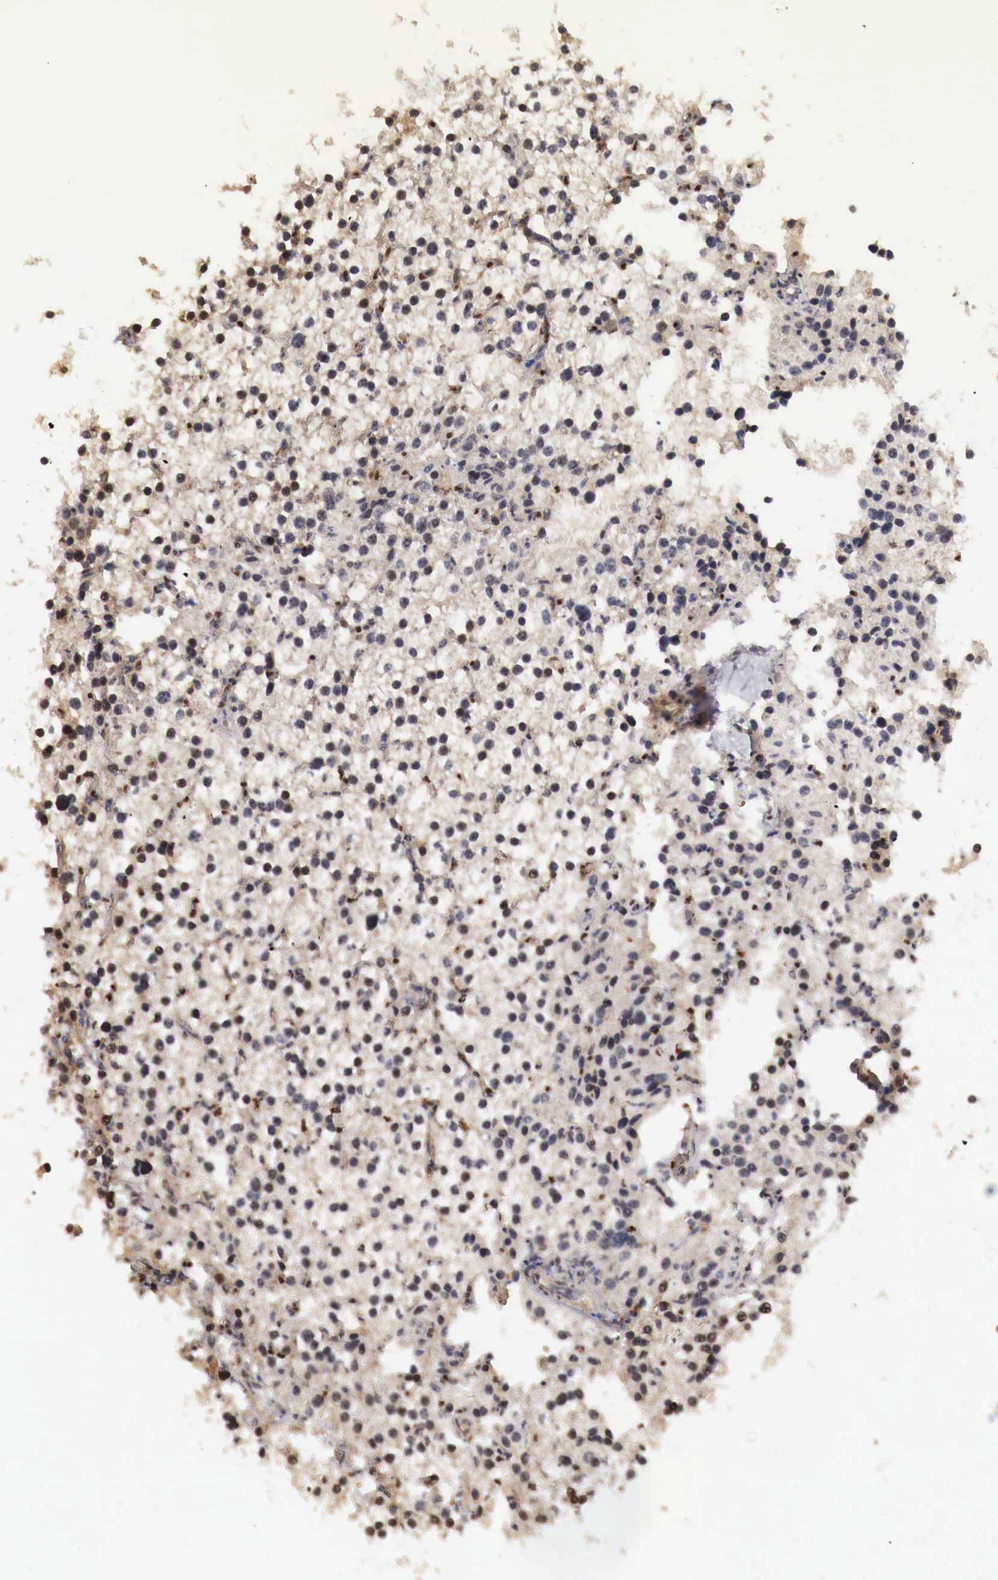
{"staining": {"intensity": "moderate", "quantity": "25%-75%", "location": "nuclear"}, "tissue": "parathyroid gland", "cell_type": "Glandular cells", "image_type": "normal", "snomed": [{"axis": "morphology", "description": "Normal tissue, NOS"}, {"axis": "topography", "description": "Parathyroid gland"}], "caption": "A medium amount of moderate nuclear staining is present in approximately 25%-75% of glandular cells in benign parathyroid gland.", "gene": "KHDRBS2", "patient": {"sex": "female", "age": 54}}